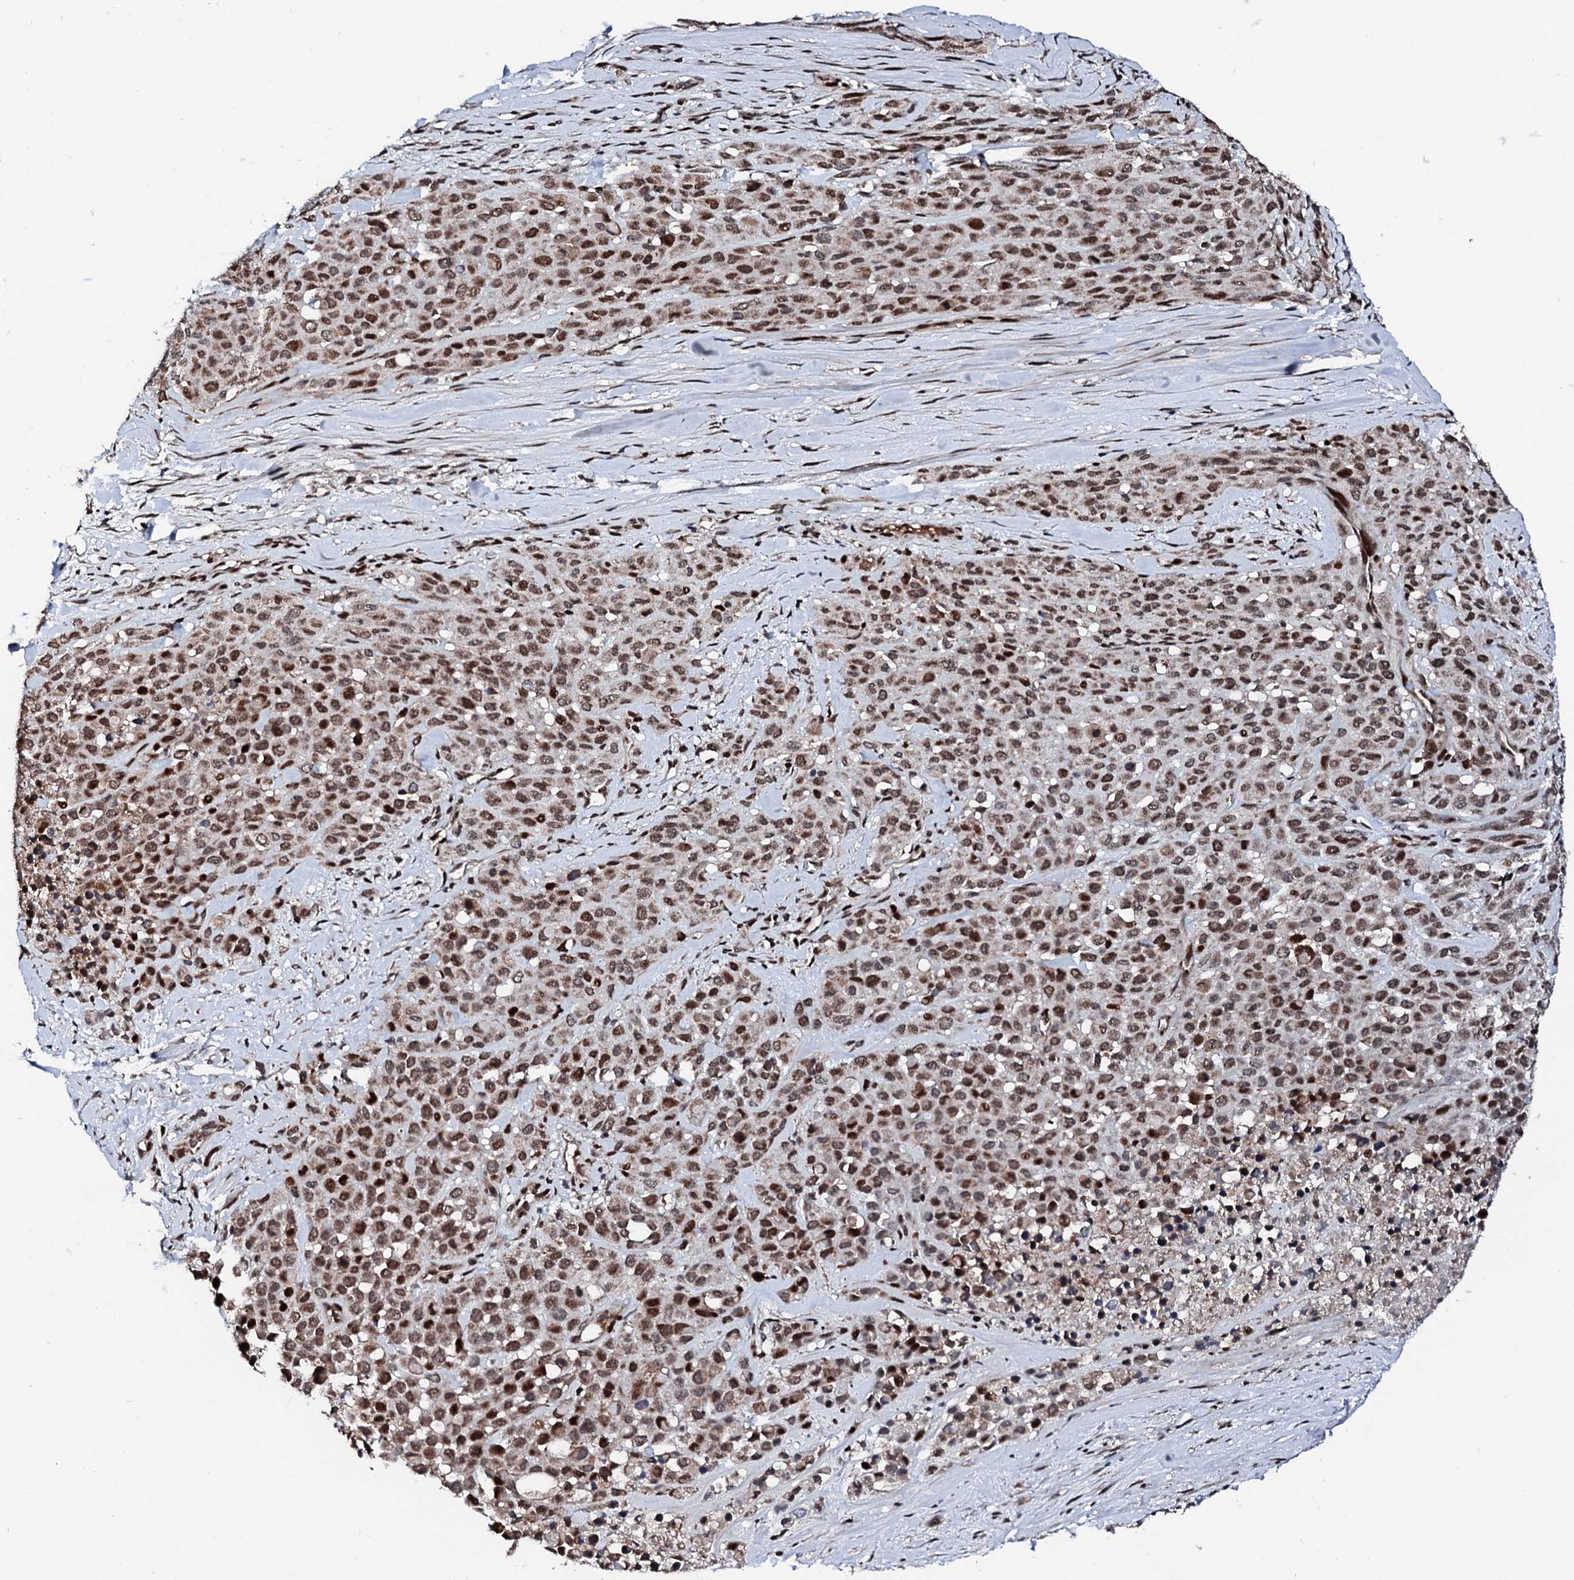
{"staining": {"intensity": "moderate", "quantity": ">75%", "location": "nuclear"}, "tissue": "melanoma", "cell_type": "Tumor cells", "image_type": "cancer", "snomed": [{"axis": "morphology", "description": "Malignant melanoma, Metastatic site"}, {"axis": "topography", "description": "Skin"}], "caption": "Immunohistochemical staining of human melanoma reveals medium levels of moderate nuclear protein positivity in approximately >75% of tumor cells.", "gene": "KIF18A", "patient": {"sex": "female", "age": 81}}